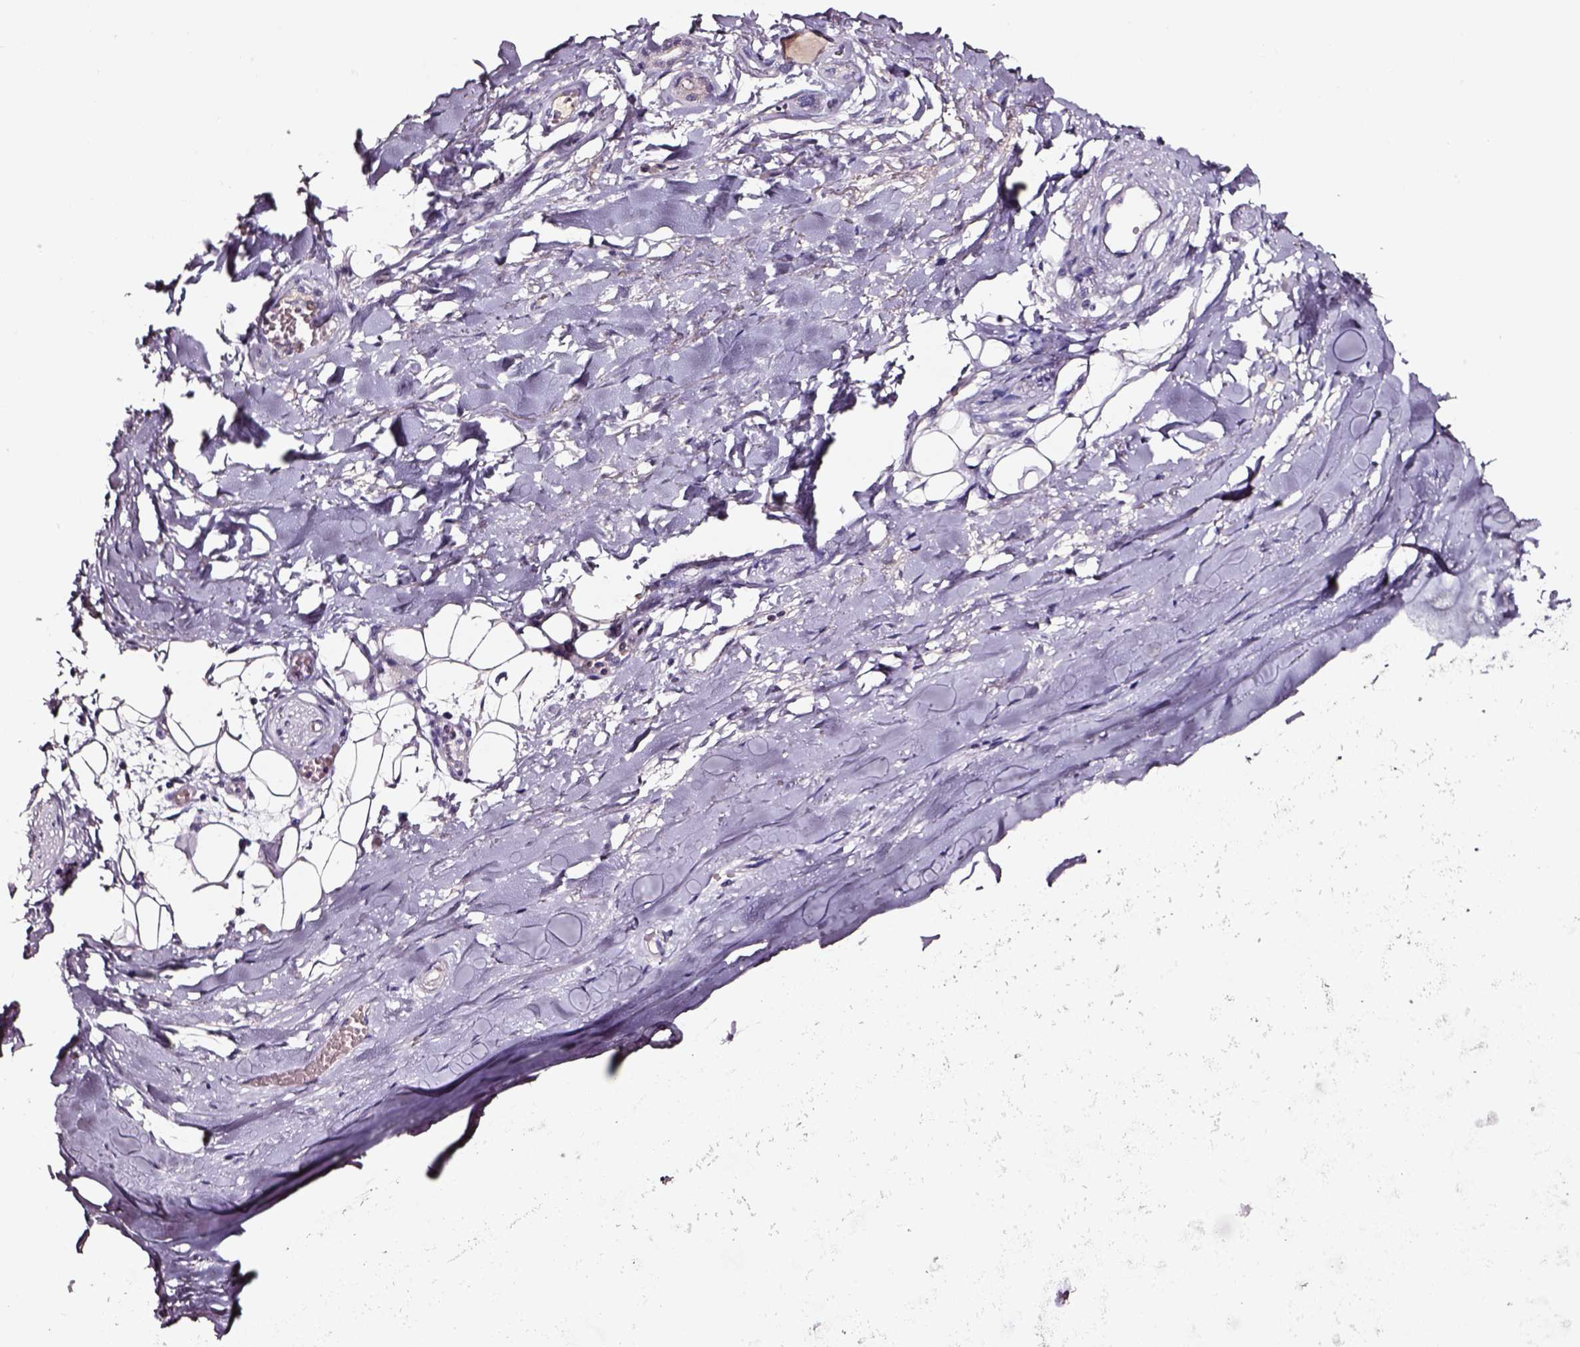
{"staining": {"intensity": "negative", "quantity": "none", "location": "none"}, "tissue": "adipose tissue", "cell_type": "Adipocytes", "image_type": "normal", "snomed": [{"axis": "morphology", "description": "Normal tissue, NOS"}, {"axis": "topography", "description": "Cartilage tissue"}, {"axis": "topography", "description": "Nasopharynx"}, {"axis": "topography", "description": "Thyroid gland"}], "caption": "An immunohistochemistry photomicrograph of unremarkable adipose tissue is shown. There is no staining in adipocytes of adipose tissue.", "gene": "SMIM17", "patient": {"sex": "male", "age": 63}}